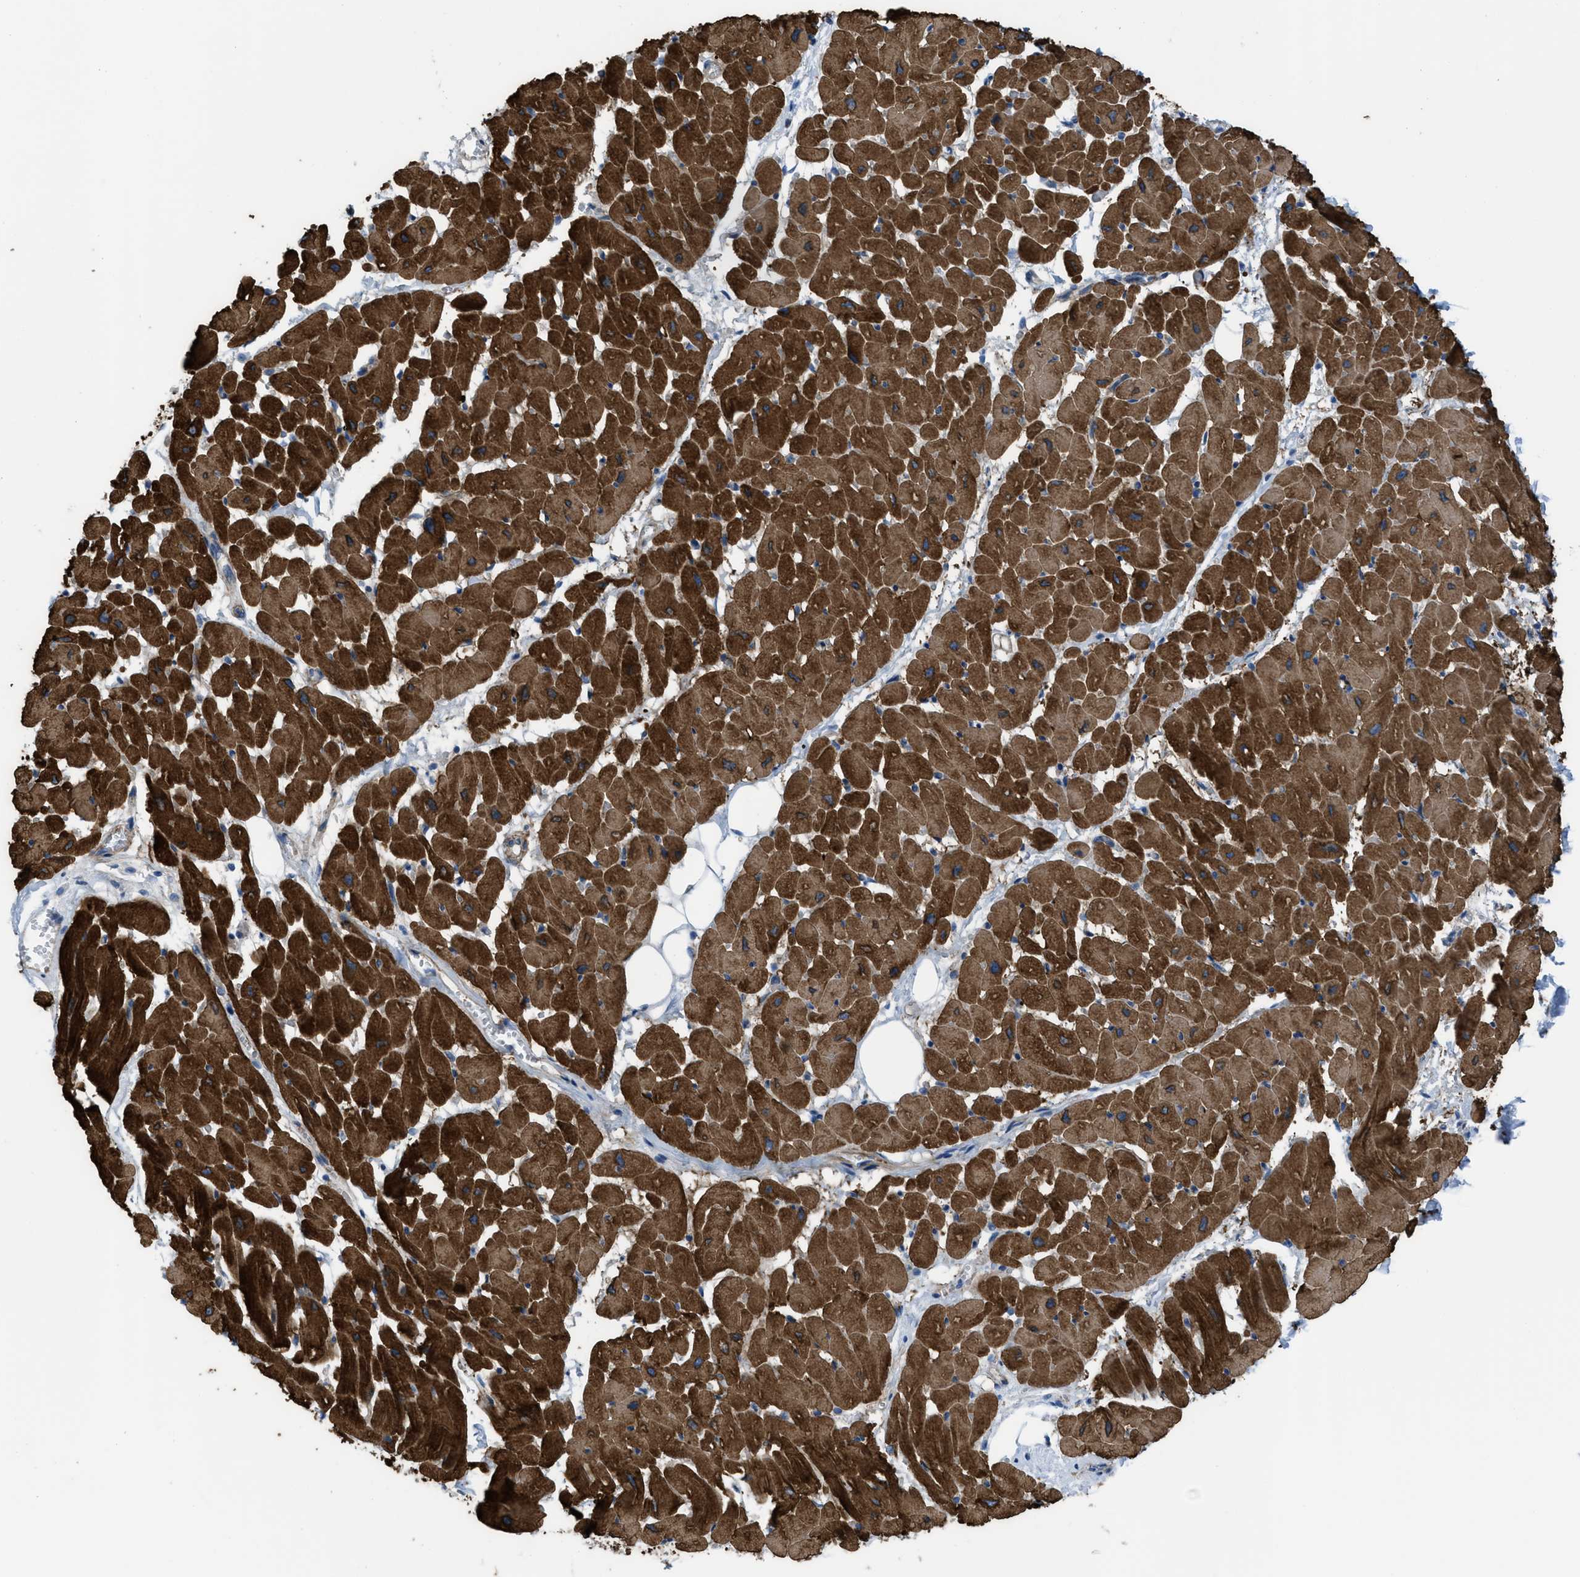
{"staining": {"intensity": "strong", "quantity": ">75%", "location": "cytoplasmic/membranous"}, "tissue": "heart muscle", "cell_type": "Cardiomyocytes", "image_type": "normal", "snomed": [{"axis": "morphology", "description": "Normal tissue, NOS"}, {"axis": "topography", "description": "Heart"}], "caption": "The photomicrograph reveals staining of benign heart muscle, revealing strong cytoplasmic/membranous protein expression (brown color) within cardiomyocytes.", "gene": "KCNH7", "patient": {"sex": "female", "age": 19}}